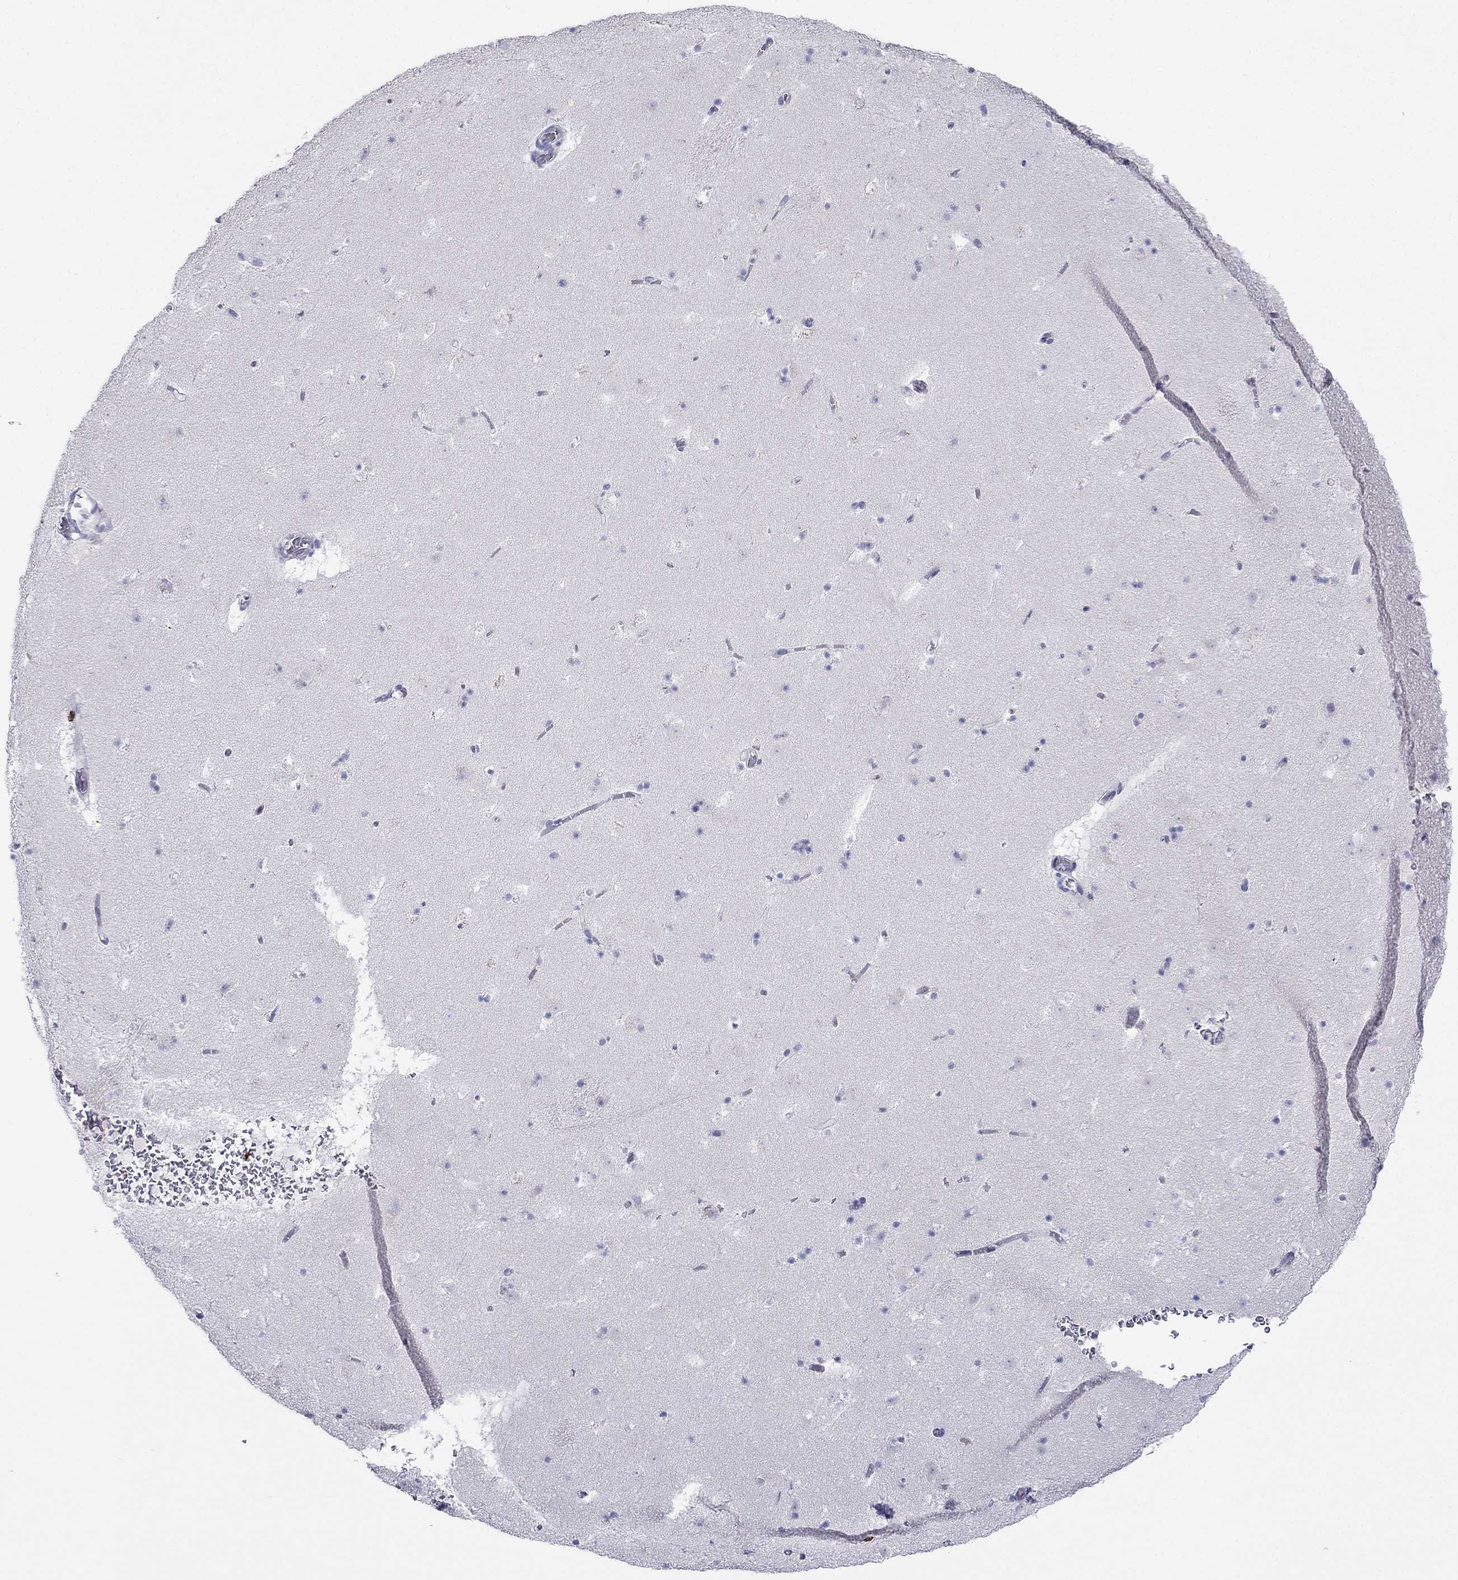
{"staining": {"intensity": "negative", "quantity": "none", "location": "none"}, "tissue": "caudate", "cell_type": "Glial cells", "image_type": "normal", "snomed": [{"axis": "morphology", "description": "Normal tissue, NOS"}, {"axis": "topography", "description": "Lateral ventricle wall"}], "caption": "Photomicrograph shows no significant protein positivity in glial cells of benign caudate. (Stains: DAB immunohistochemistry with hematoxylin counter stain, Microscopy: brightfield microscopy at high magnification).", "gene": "PPM1G", "patient": {"sex": "female", "age": 42}}